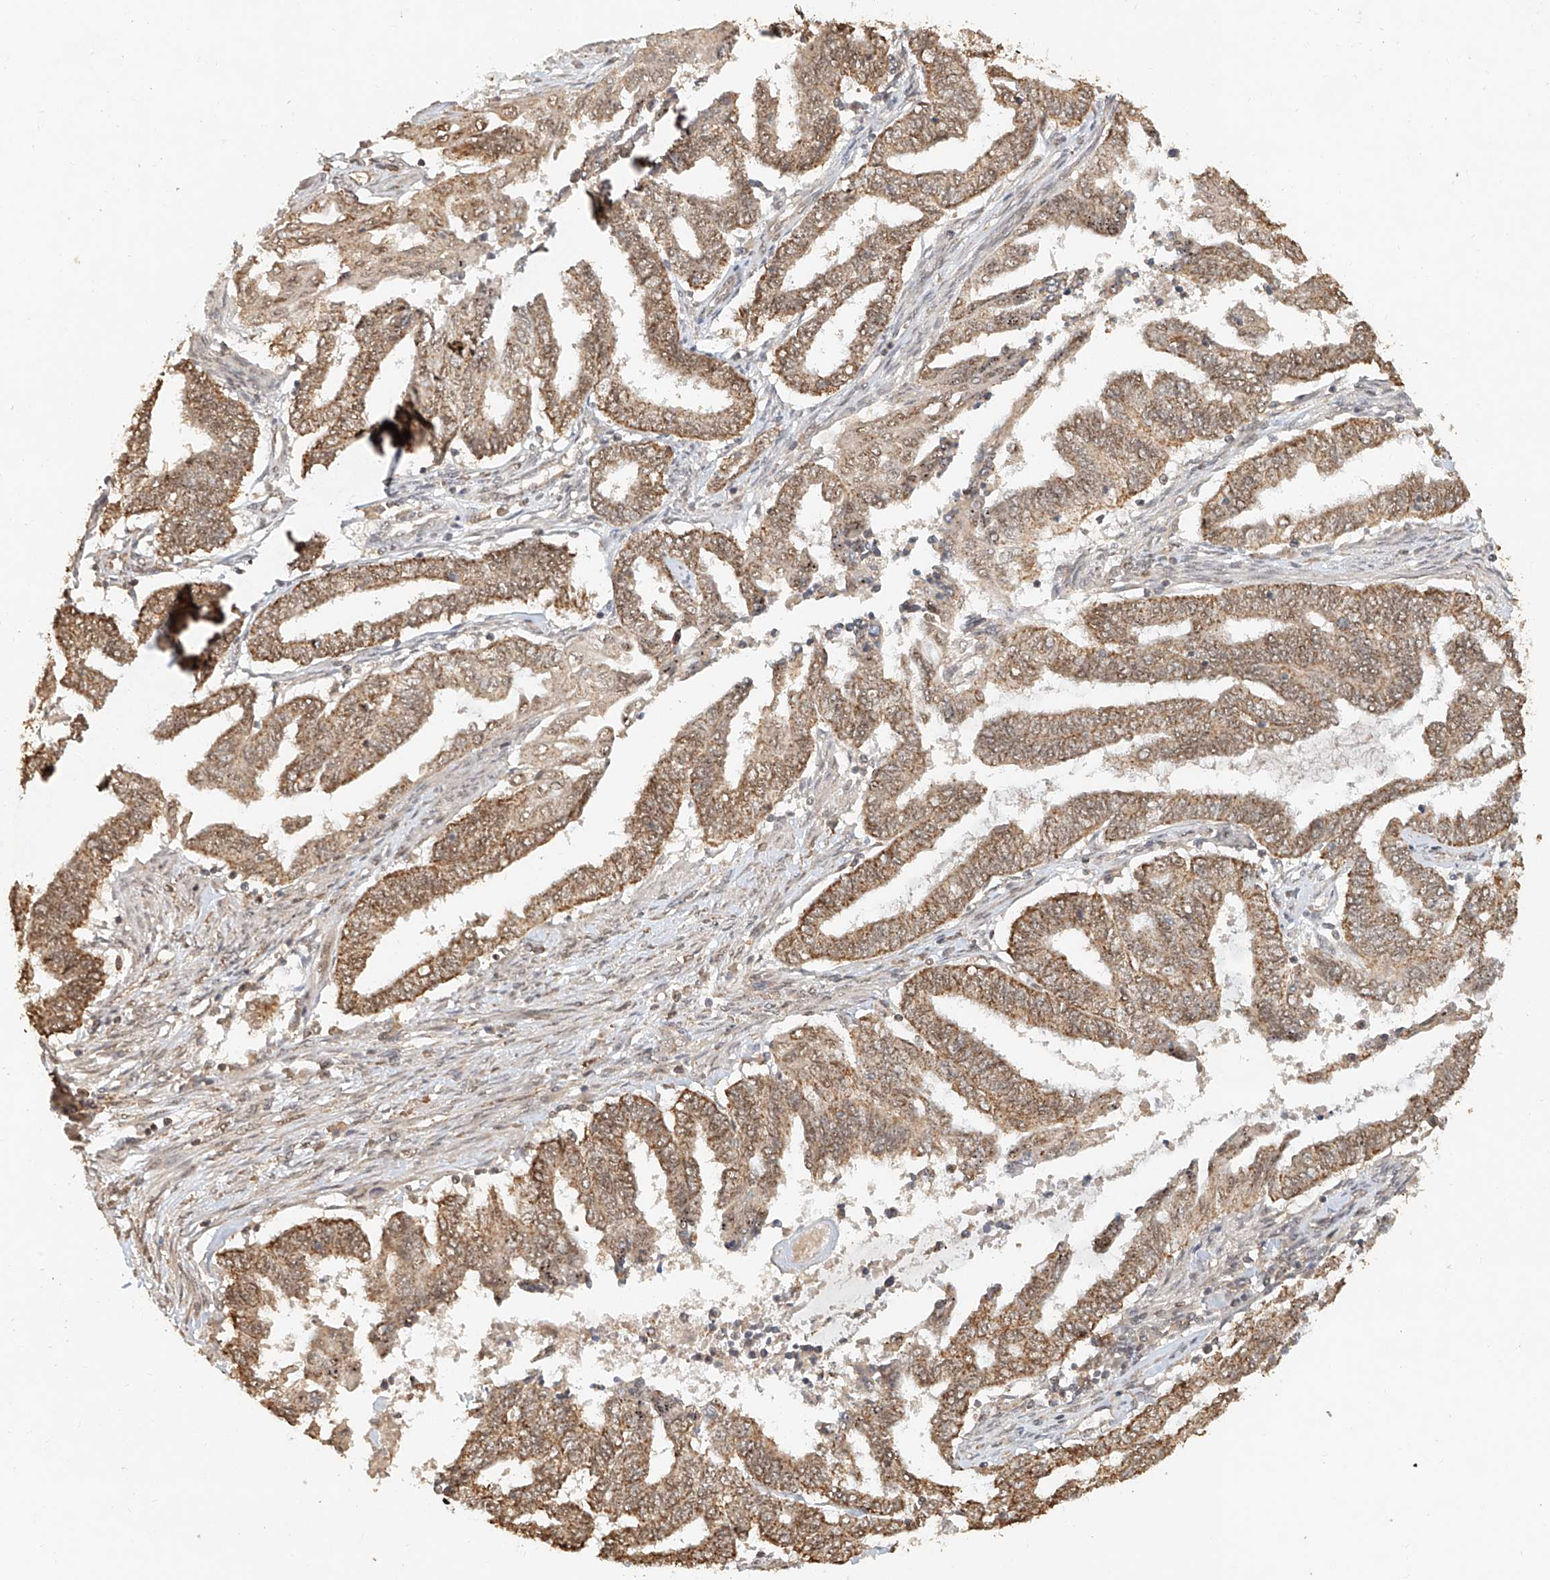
{"staining": {"intensity": "moderate", "quantity": ">75%", "location": "cytoplasmic/membranous"}, "tissue": "endometrial cancer", "cell_type": "Tumor cells", "image_type": "cancer", "snomed": [{"axis": "morphology", "description": "Adenocarcinoma, NOS"}, {"axis": "topography", "description": "Uterus"}, {"axis": "topography", "description": "Endometrium"}], "caption": "High-power microscopy captured an immunohistochemistry histopathology image of endometrial adenocarcinoma, revealing moderate cytoplasmic/membranous staining in about >75% of tumor cells.", "gene": "CXorf58", "patient": {"sex": "female", "age": 70}}